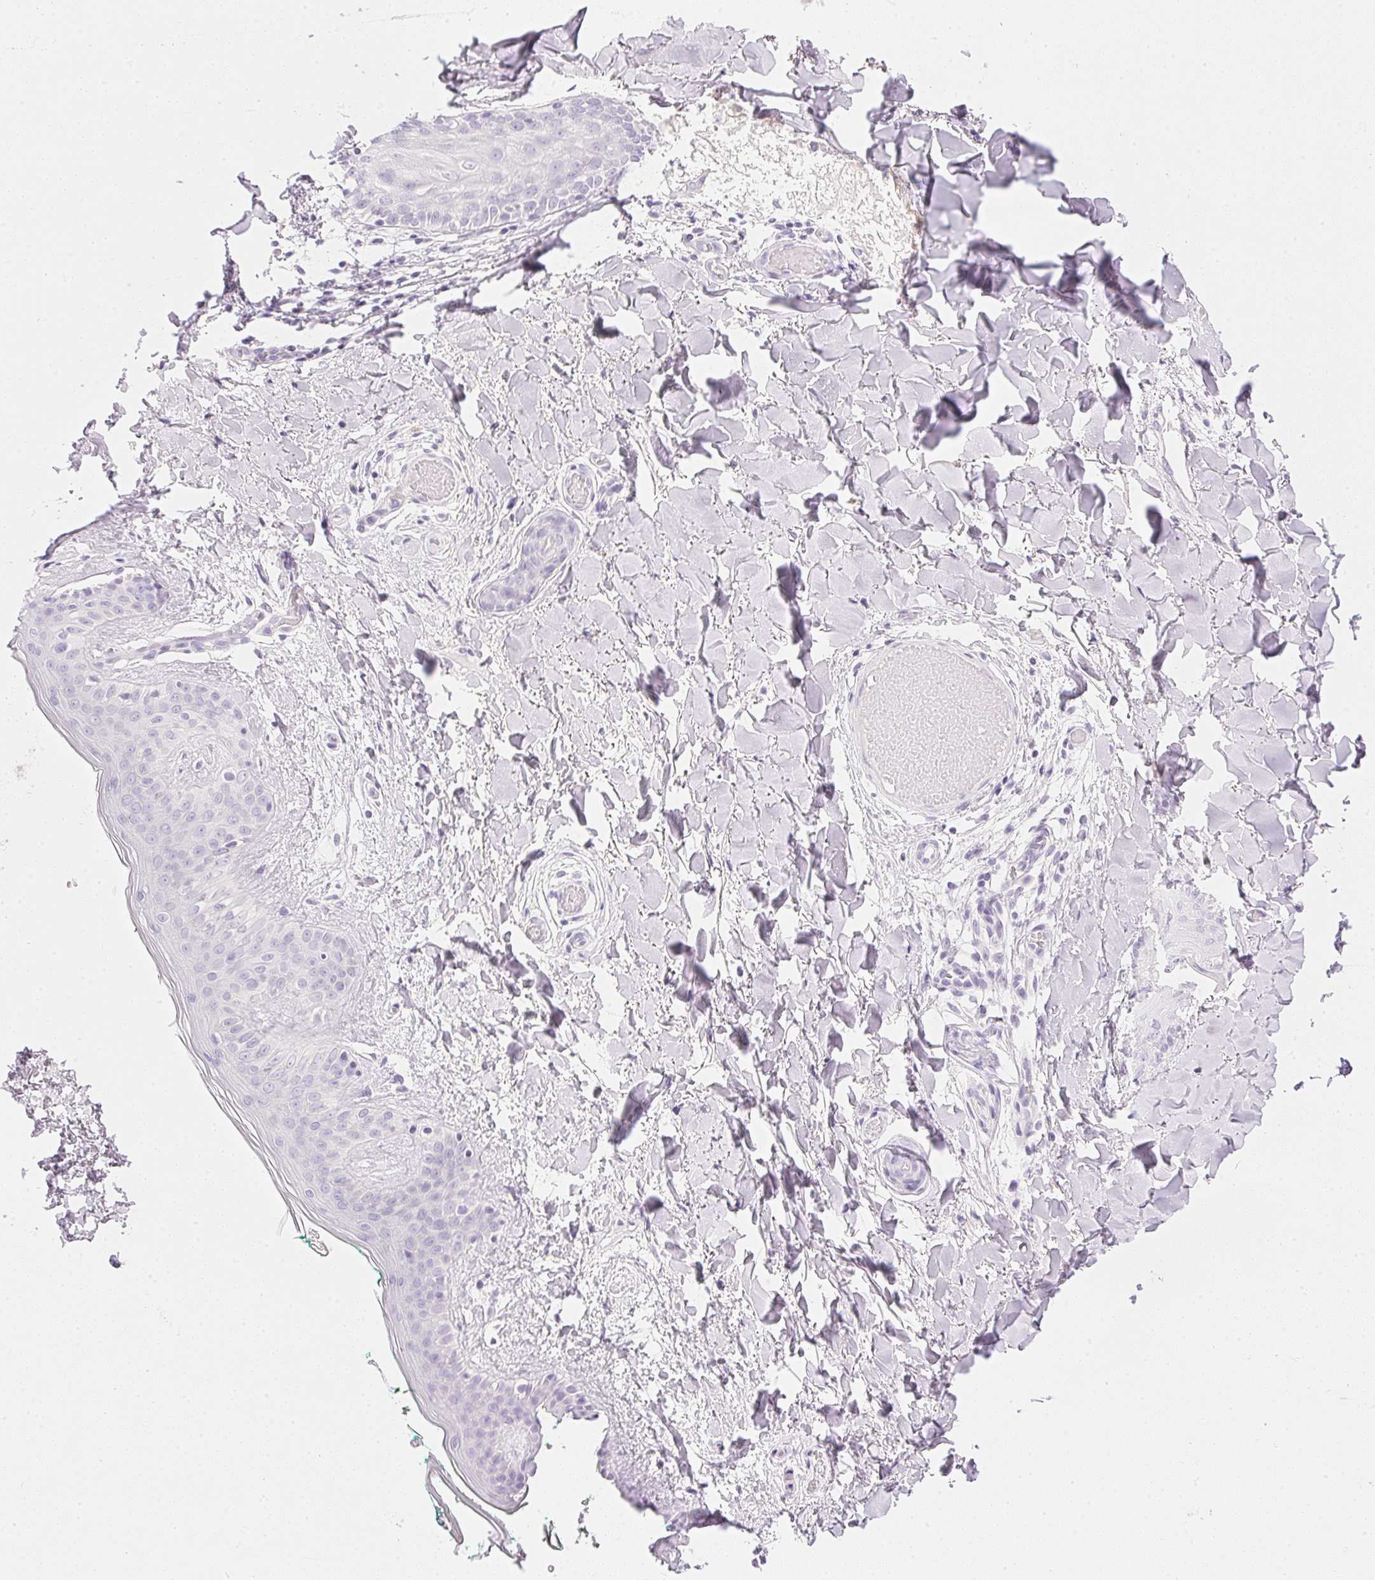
{"staining": {"intensity": "negative", "quantity": "none", "location": "none"}, "tissue": "skin", "cell_type": "Fibroblasts", "image_type": "normal", "snomed": [{"axis": "morphology", "description": "Normal tissue, NOS"}, {"axis": "topography", "description": "Skin"}], "caption": "DAB (3,3'-diaminobenzidine) immunohistochemical staining of benign human skin exhibits no significant staining in fibroblasts. (IHC, brightfield microscopy, high magnification).", "gene": "CTRL", "patient": {"sex": "female", "age": 34}}